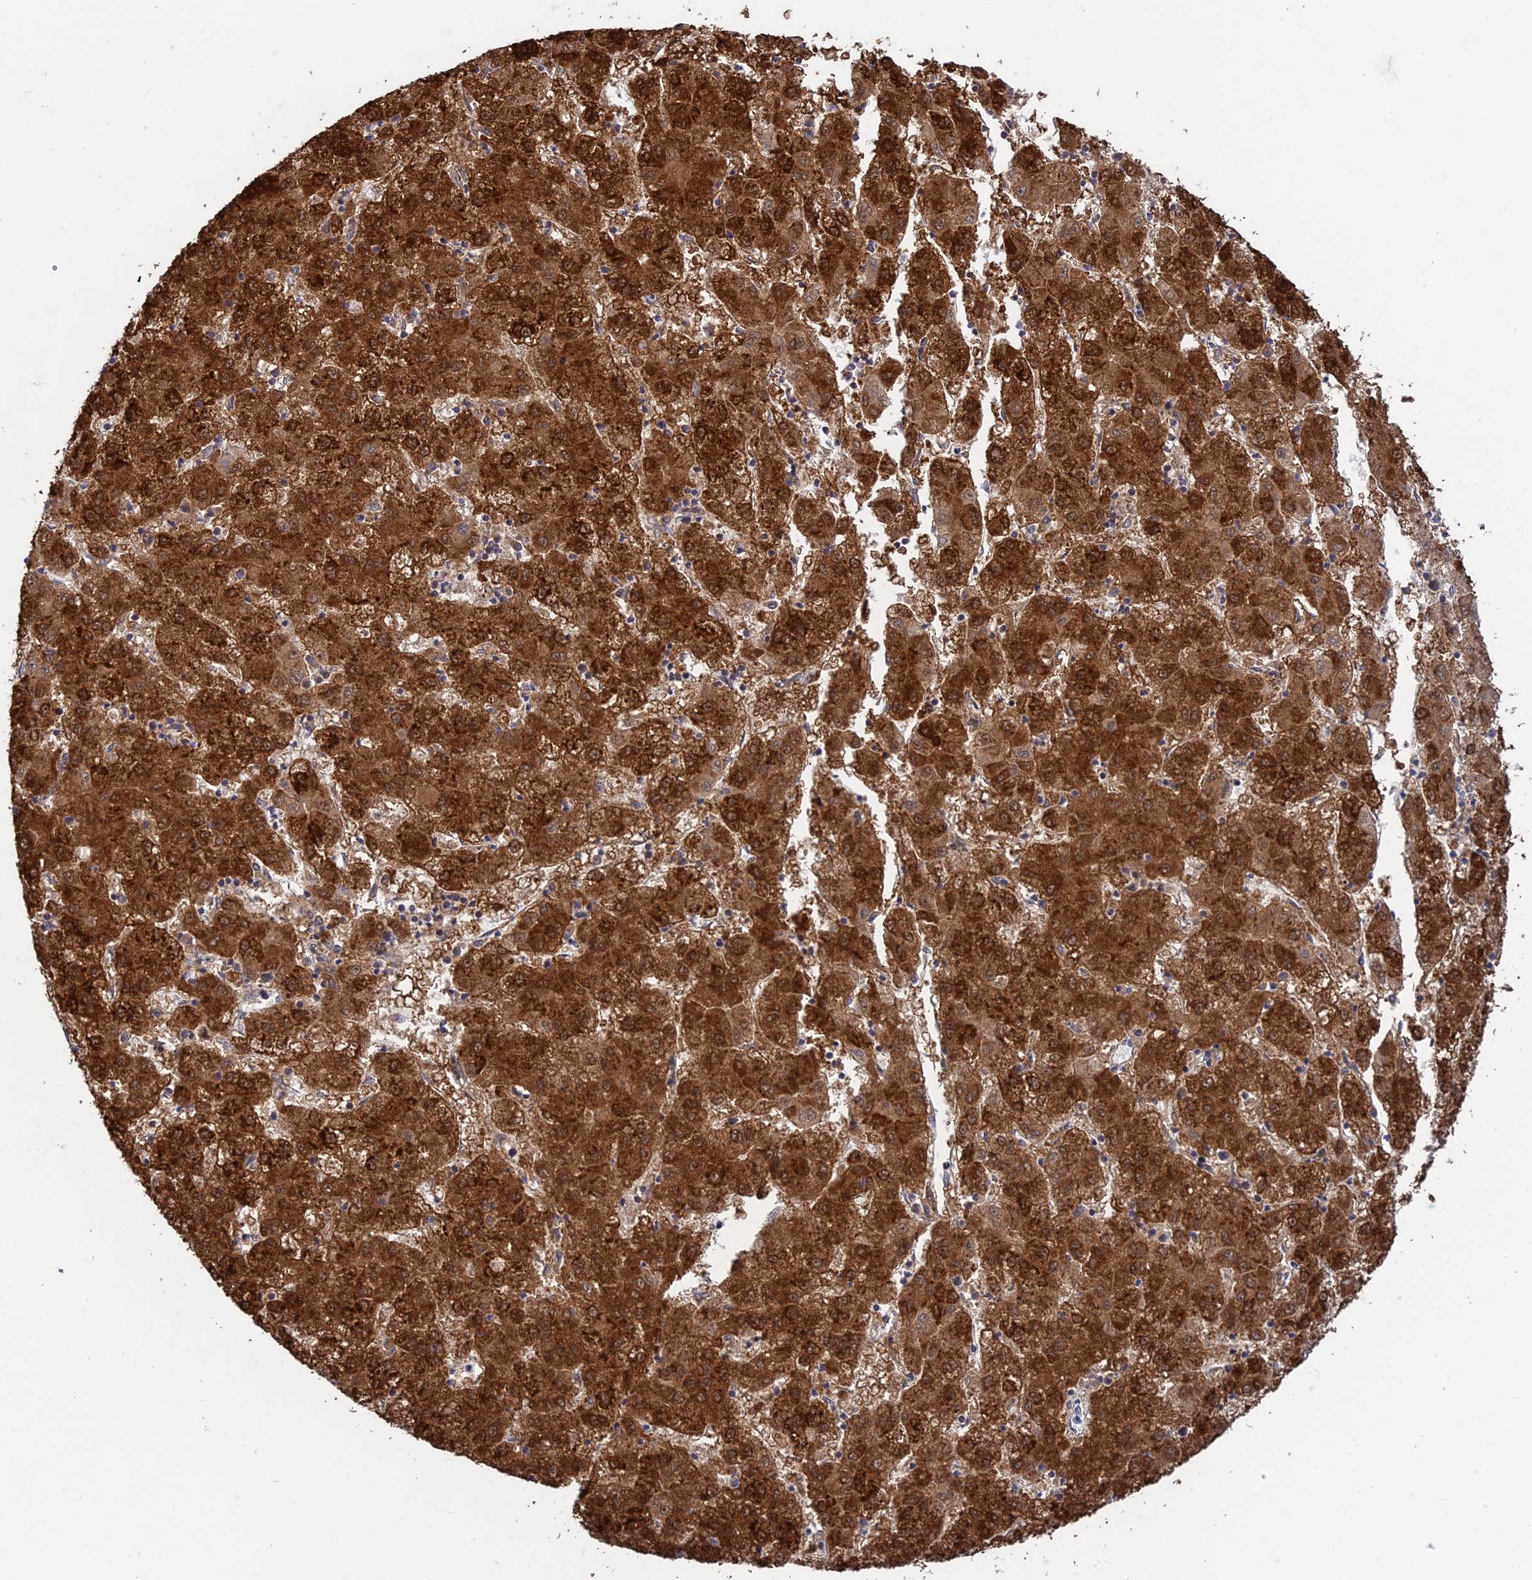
{"staining": {"intensity": "strong", "quantity": ">75%", "location": "cytoplasmic/membranous,nuclear"}, "tissue": "liver cancer", "cell_type": "Tumor cells", "image_type": "cancer", "snomed": [{"axis": "morphology", "description": "Carcinoma, Hepatocellular, NOS"}, {"axis": "topography", "description": "Liver"}], "caption": "A high amount of strong cytoplasmic/membranous and nuclear positivity is seen in approximately >75% of tumor cells in liver hepatocellular carcinoma tissue.", "gene": "INCA1", "patient": {"sex": "male", "age": 72}}